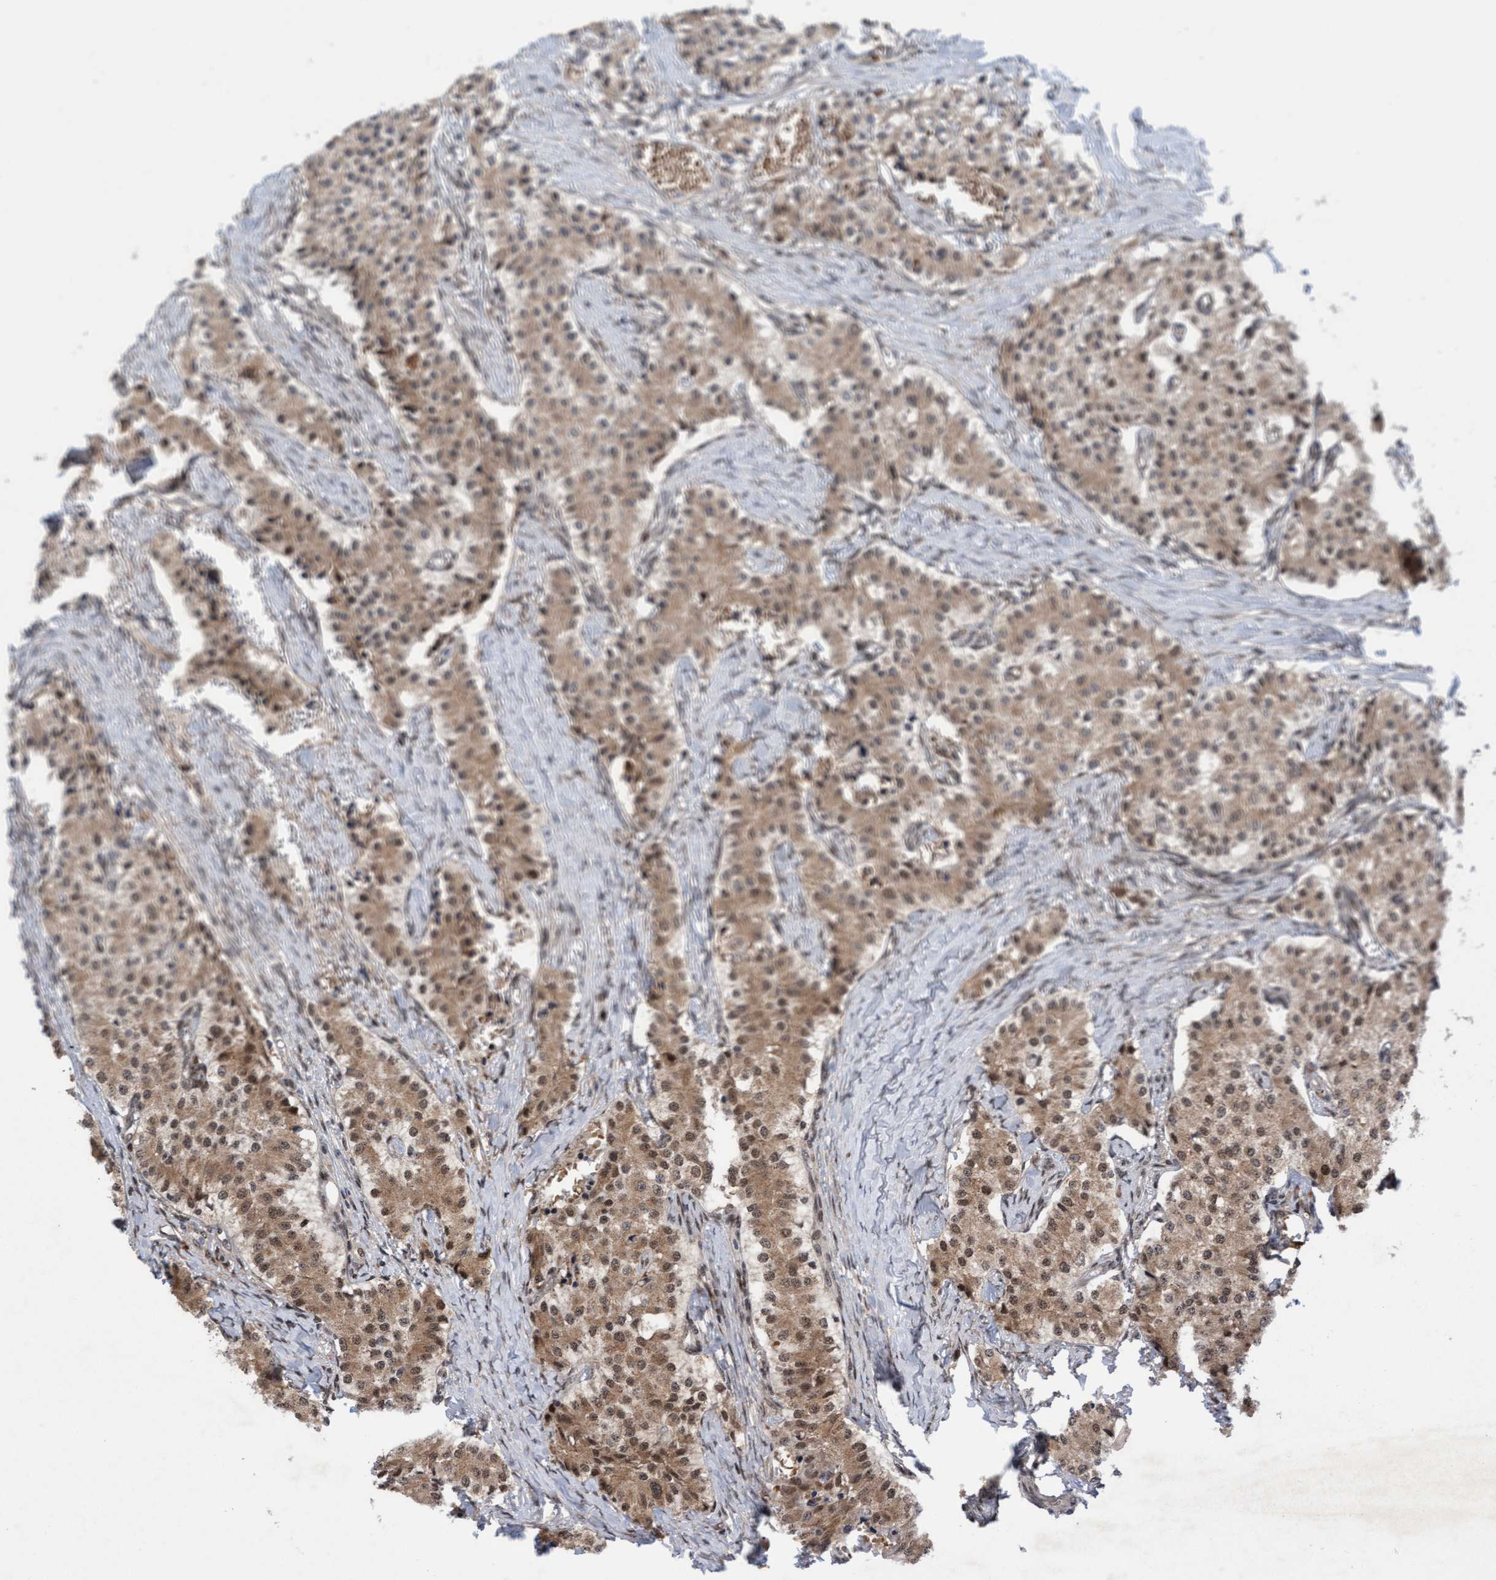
{"staining": {"intensity": "moderate", "quantity": ">75%", "location": "cytoplasmic/membranous,nuclear"}, "tissue": "carcinoid", "cell_type": "Tumor cells", "image_type": "cancer", "snomed": [{"axis": "morphology", "description": "Carcinoid, malignant, NOS"}, {"axis": "topography", "description": "Colon"}], "caption": "Protein expression analysis of carcinoid (malignant) displays moderate cytoplasmic/membranous and nuclear staining in approximately >75% of tumor cells. (DAB IHC with brightfield microscopy, high magnification).", "gene": "TANC2", "patient": {"sex": "female", "age": 52}}